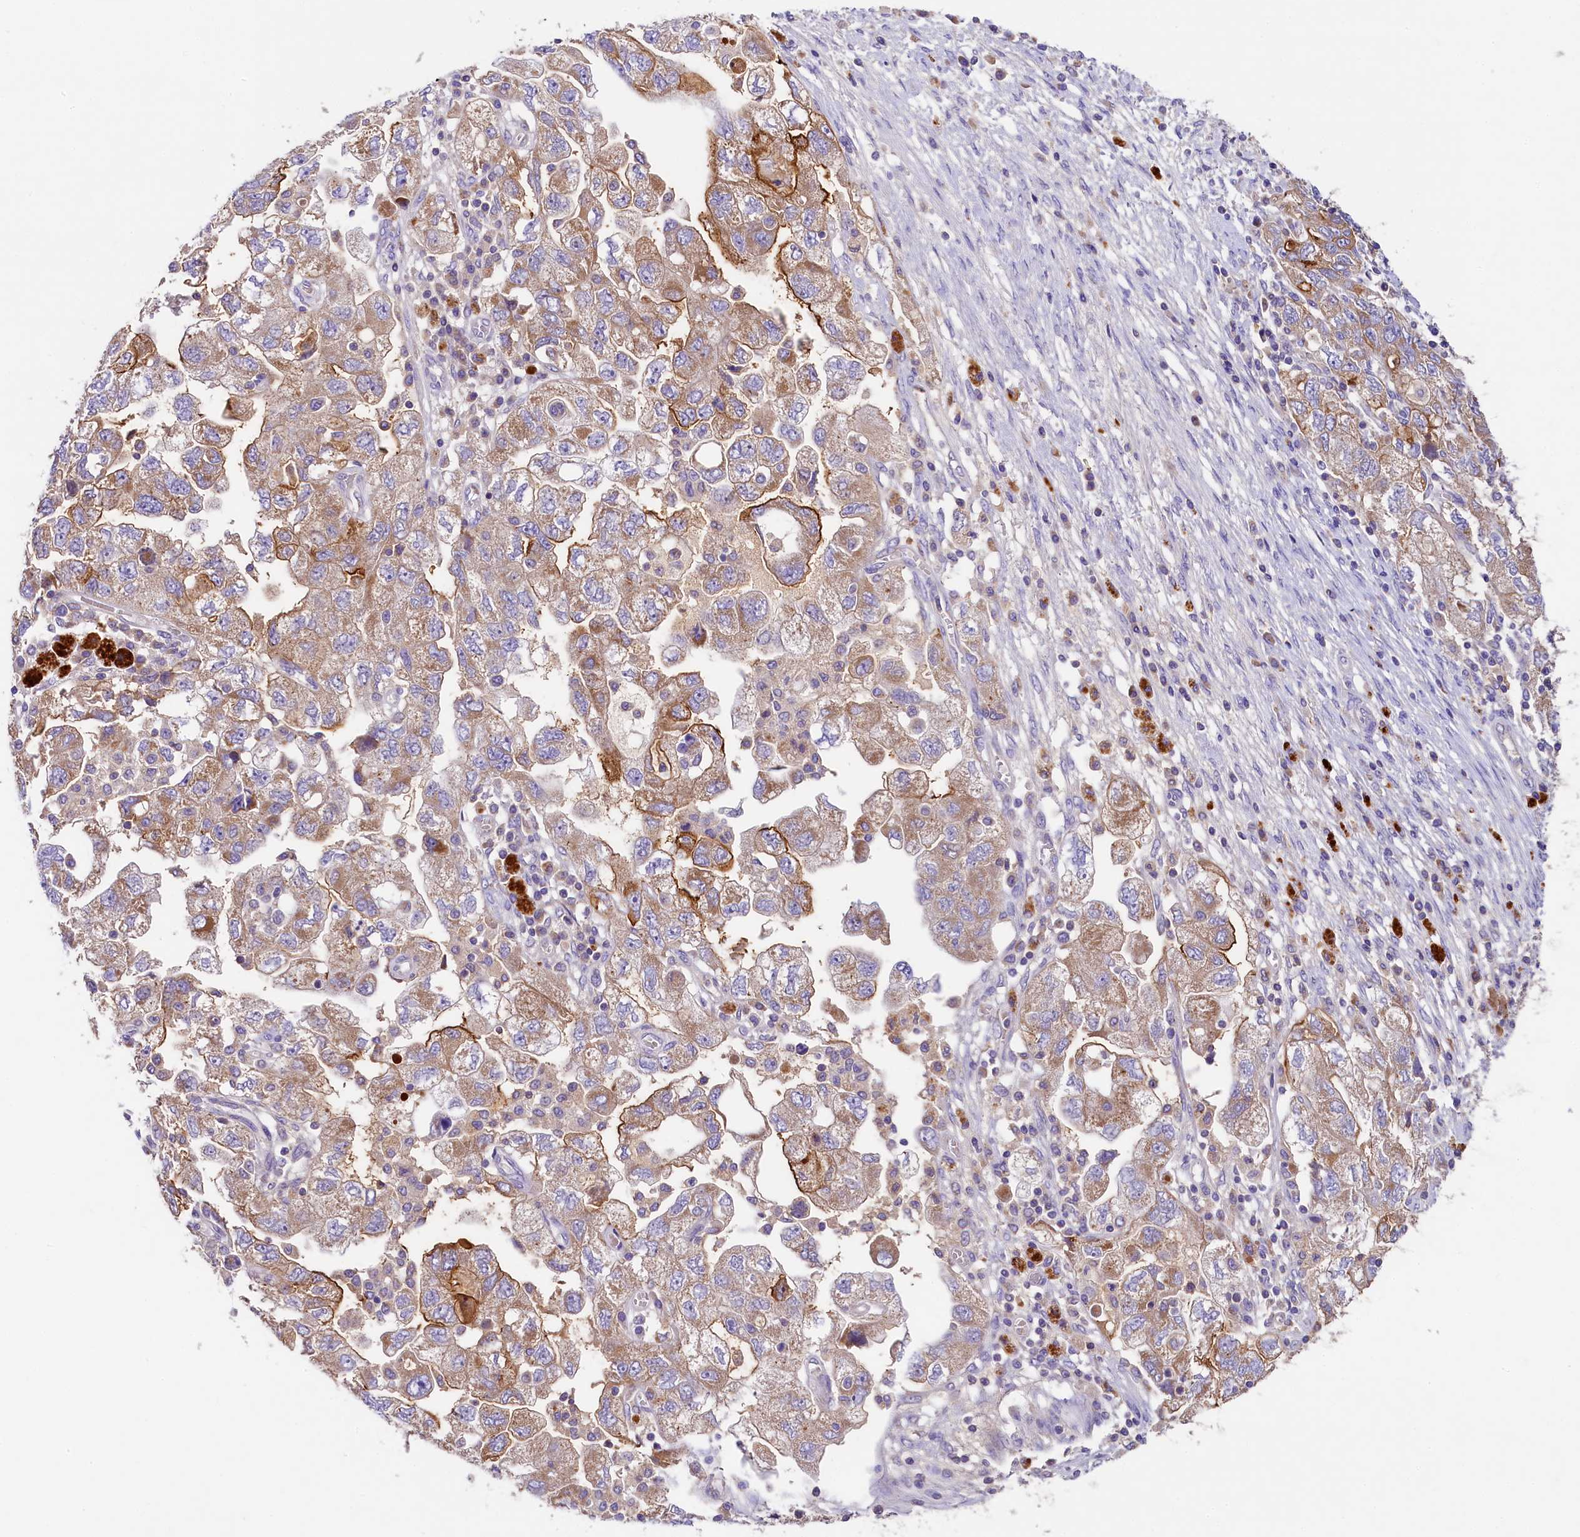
{"staining": {"intensity": "moderate", "quantity": "25%-75%", "location": "cytoplasmic/membranous"}, "tissue": "ovarian cancer", "cell_type": "Tumor cells", "image_type": "cancer", "snomed": [{"axis": "morphology", "description": "Carcinoma, NOS"}, {"axis": "morphology", "description": "Cystadenocarcinoma, serous, NOS"}, {"axis": "topography", "description": "Ovary"}], "caption": "This is an image of immunohistochemistry (IHC) staining of ovarian cancer, which shows moderate positivity in the cytoplasmic/membranous of tumor cells.", "gene": "PMPCB", "patient": {"sex": "female", "age": 69}}